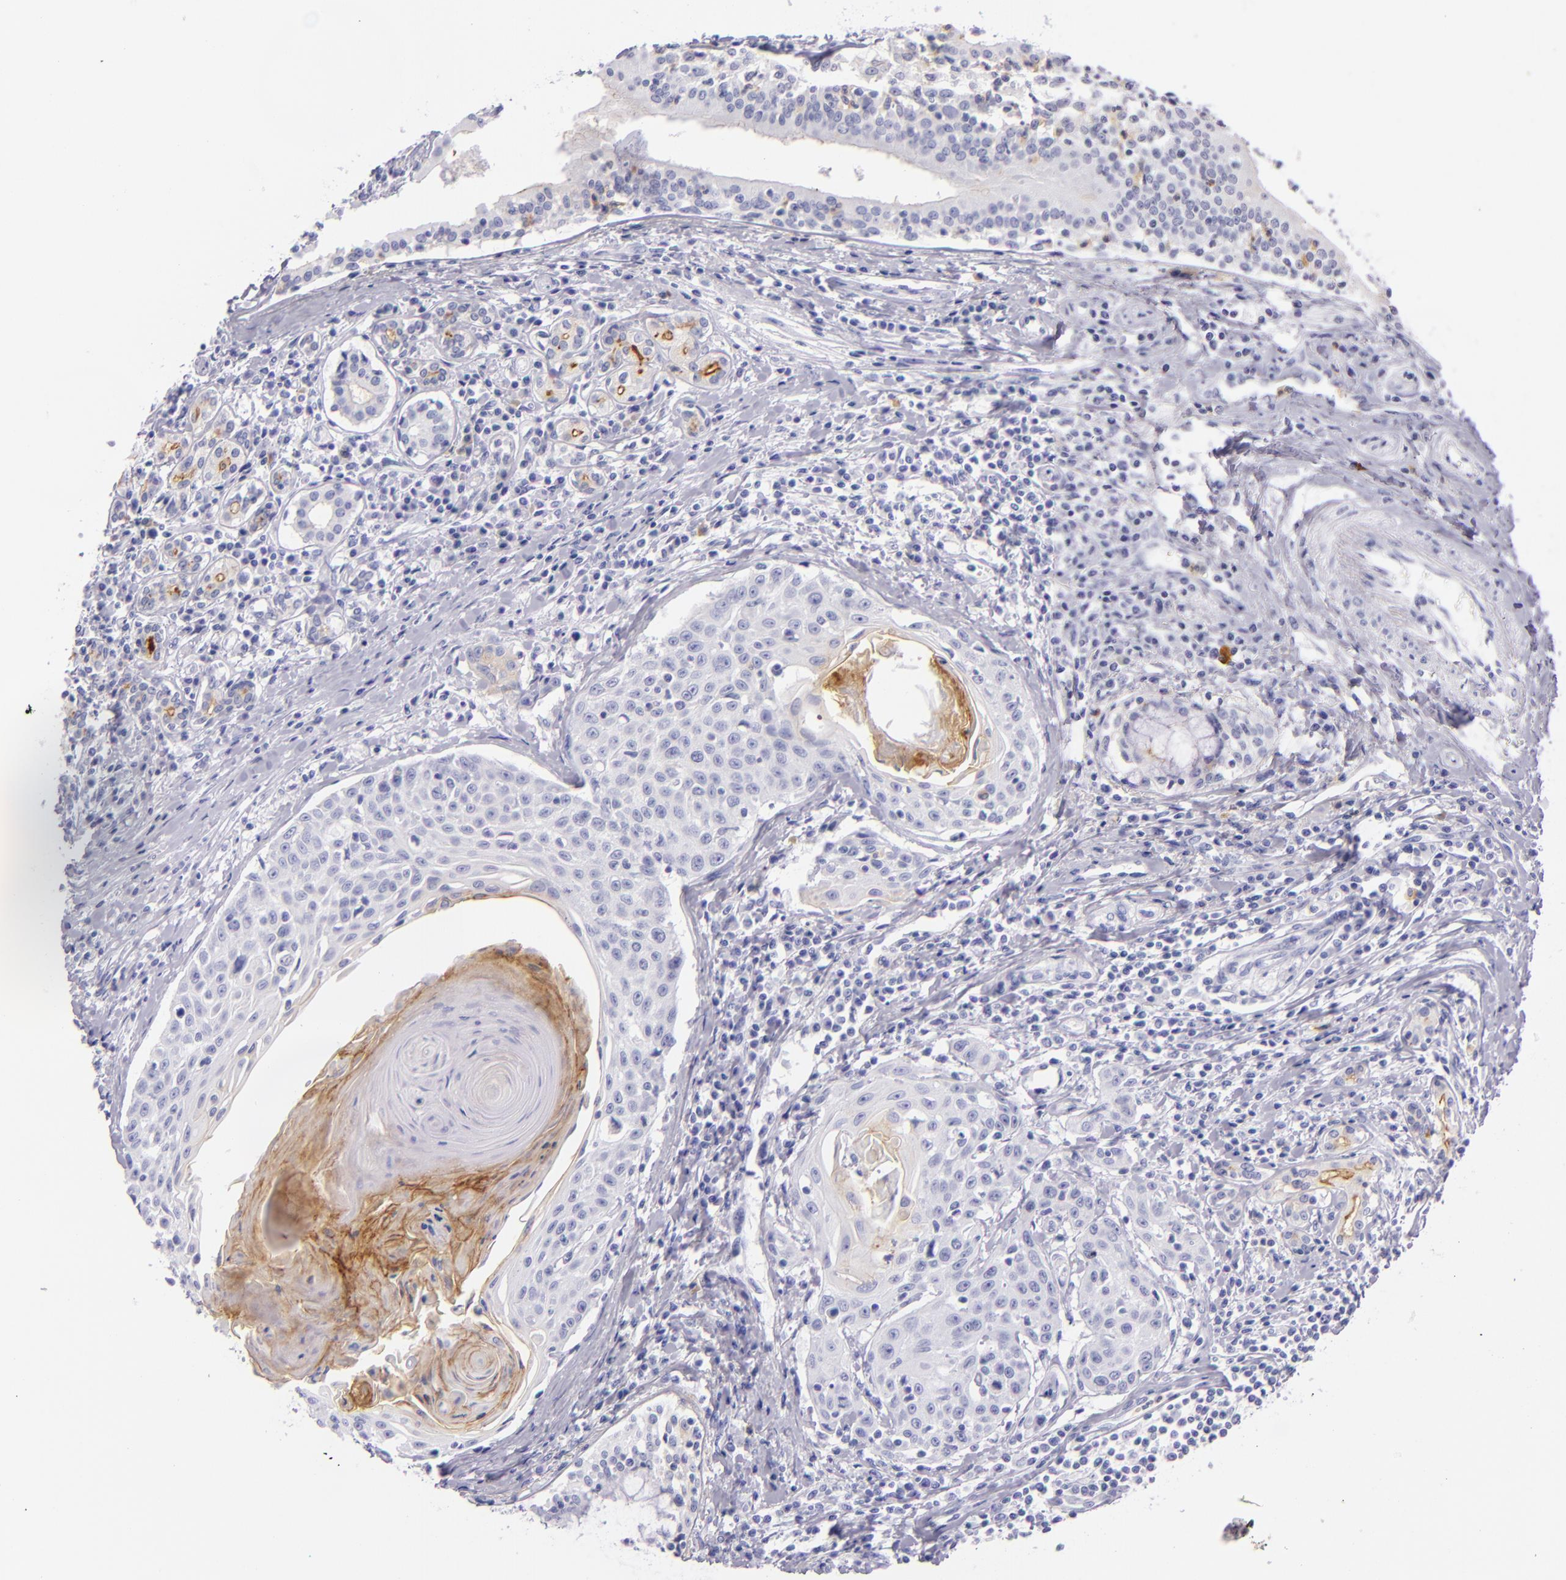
{"staining": {"intensity": "negative", "quantity": "none", "location": "none"}, "tissue": "head and neck cancer", "cell_type": "Tumor cells", "image_type": "cancer", "snomed": [{"axis": "morphology", "description": "Squamous cell carcinoma, NOS"}, {"axis": "morphology", "description": "Squamous cell carcinoma, metastatic, NOS"}, {"axis": "topography", "description": "Lymph node"}, {"axis": "topography", "description": "Salivary gland"}, {"axis": "topography", "description": "Head-Neck"}], "caption": "An immunohistochemistry image of head and neck cancer is shown. There is no staining in tumor cells of head and neck cancer.", "gene": "CEACAM1", "patient": {"sex": "female", "age": 74}}